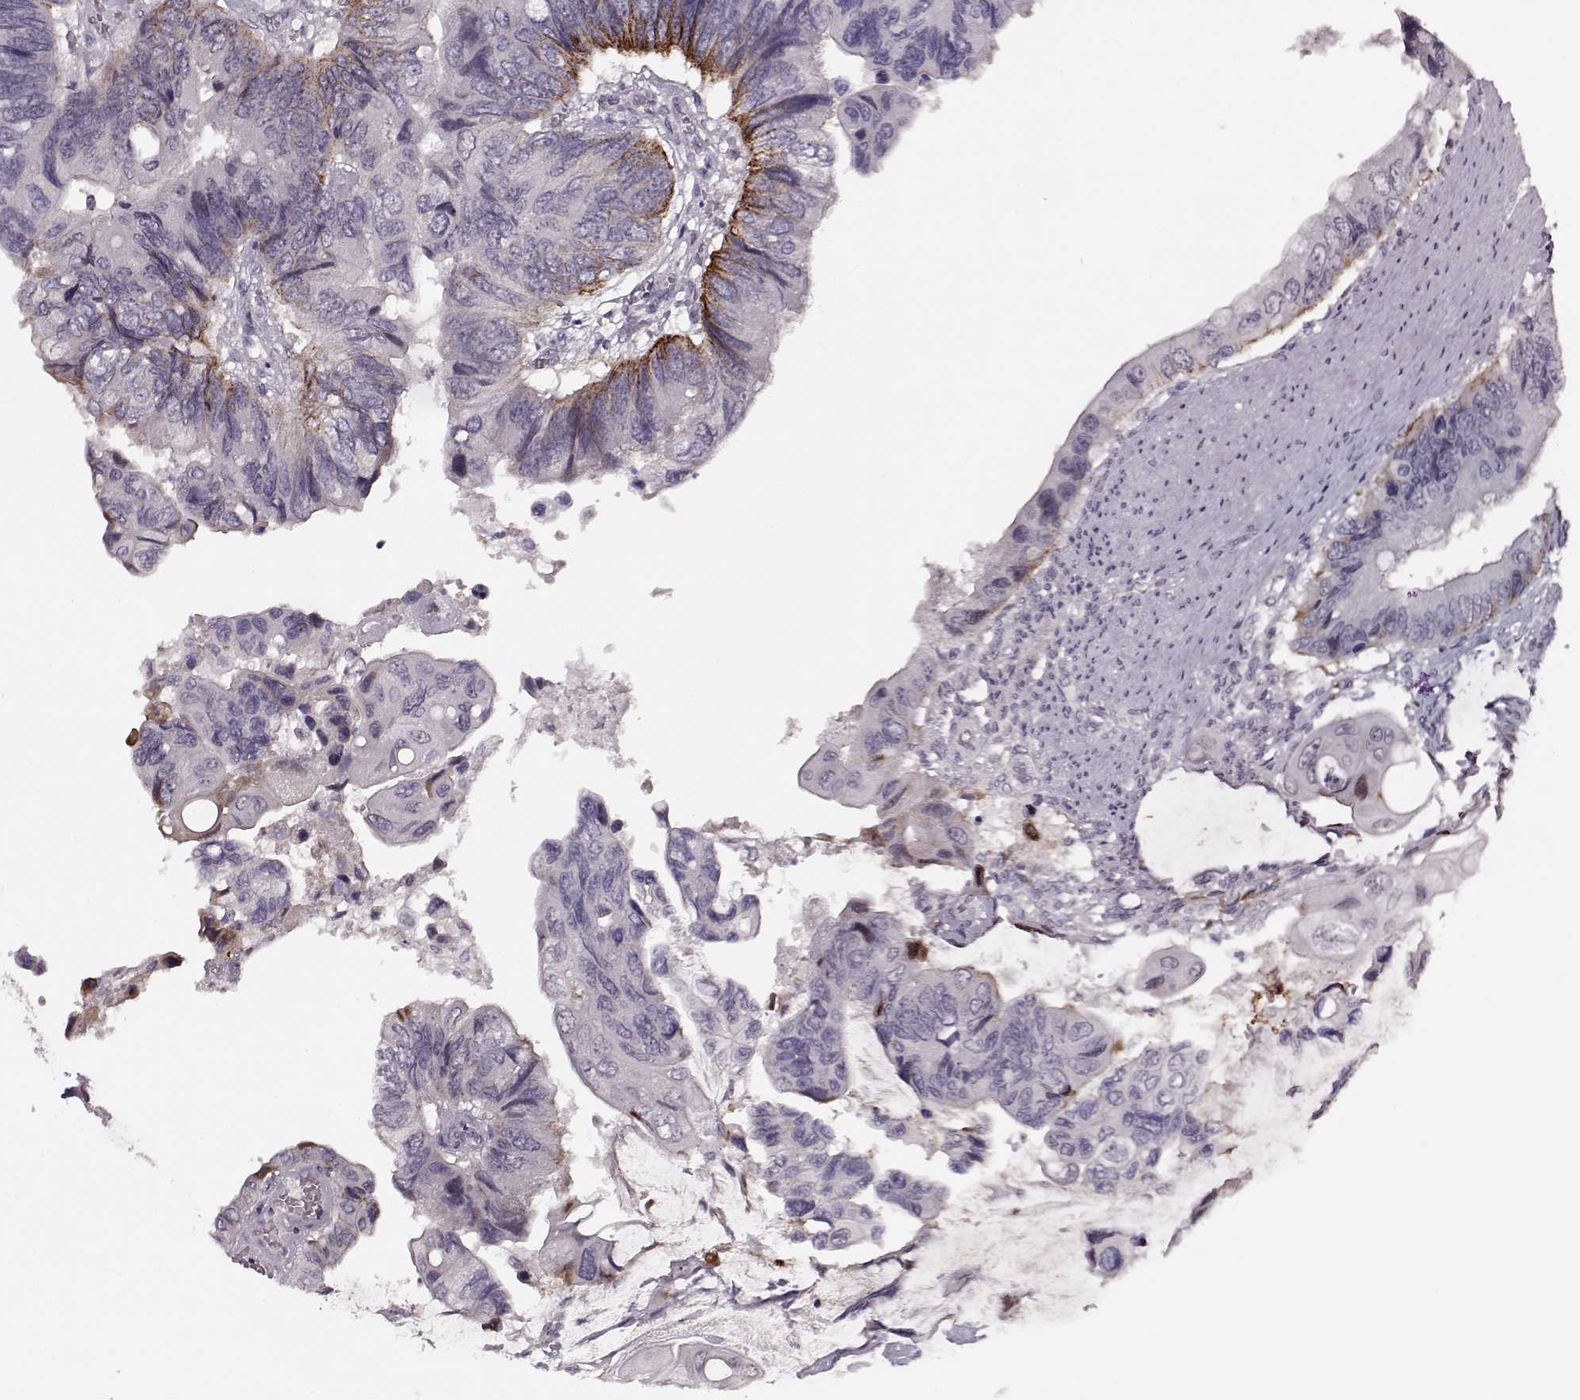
{"staining": {"intensity": "strong", "quantity": "<25%", "location": "cytoplasmic/membranous"}, "tissue": "colorectal cancer", "cell_type": "Tumor cells", "image_type": "cancer", "snomed": [{"axis": "morphology", "description": "Adenocarcinoma, NOS"}, {"axis": "topography", "description": "Rectum"}], "caption": "Immunohistochemistry of human colorectal cancer (adenocarcinoma) displays medium levels of strong cytoplasmic/membranous expression in approximately <25% of tumor cells. (IHC, brightfield microscopy, high magnification).", "gene": "DNAI3", "patient": {"sex": "male", "age": 63}}